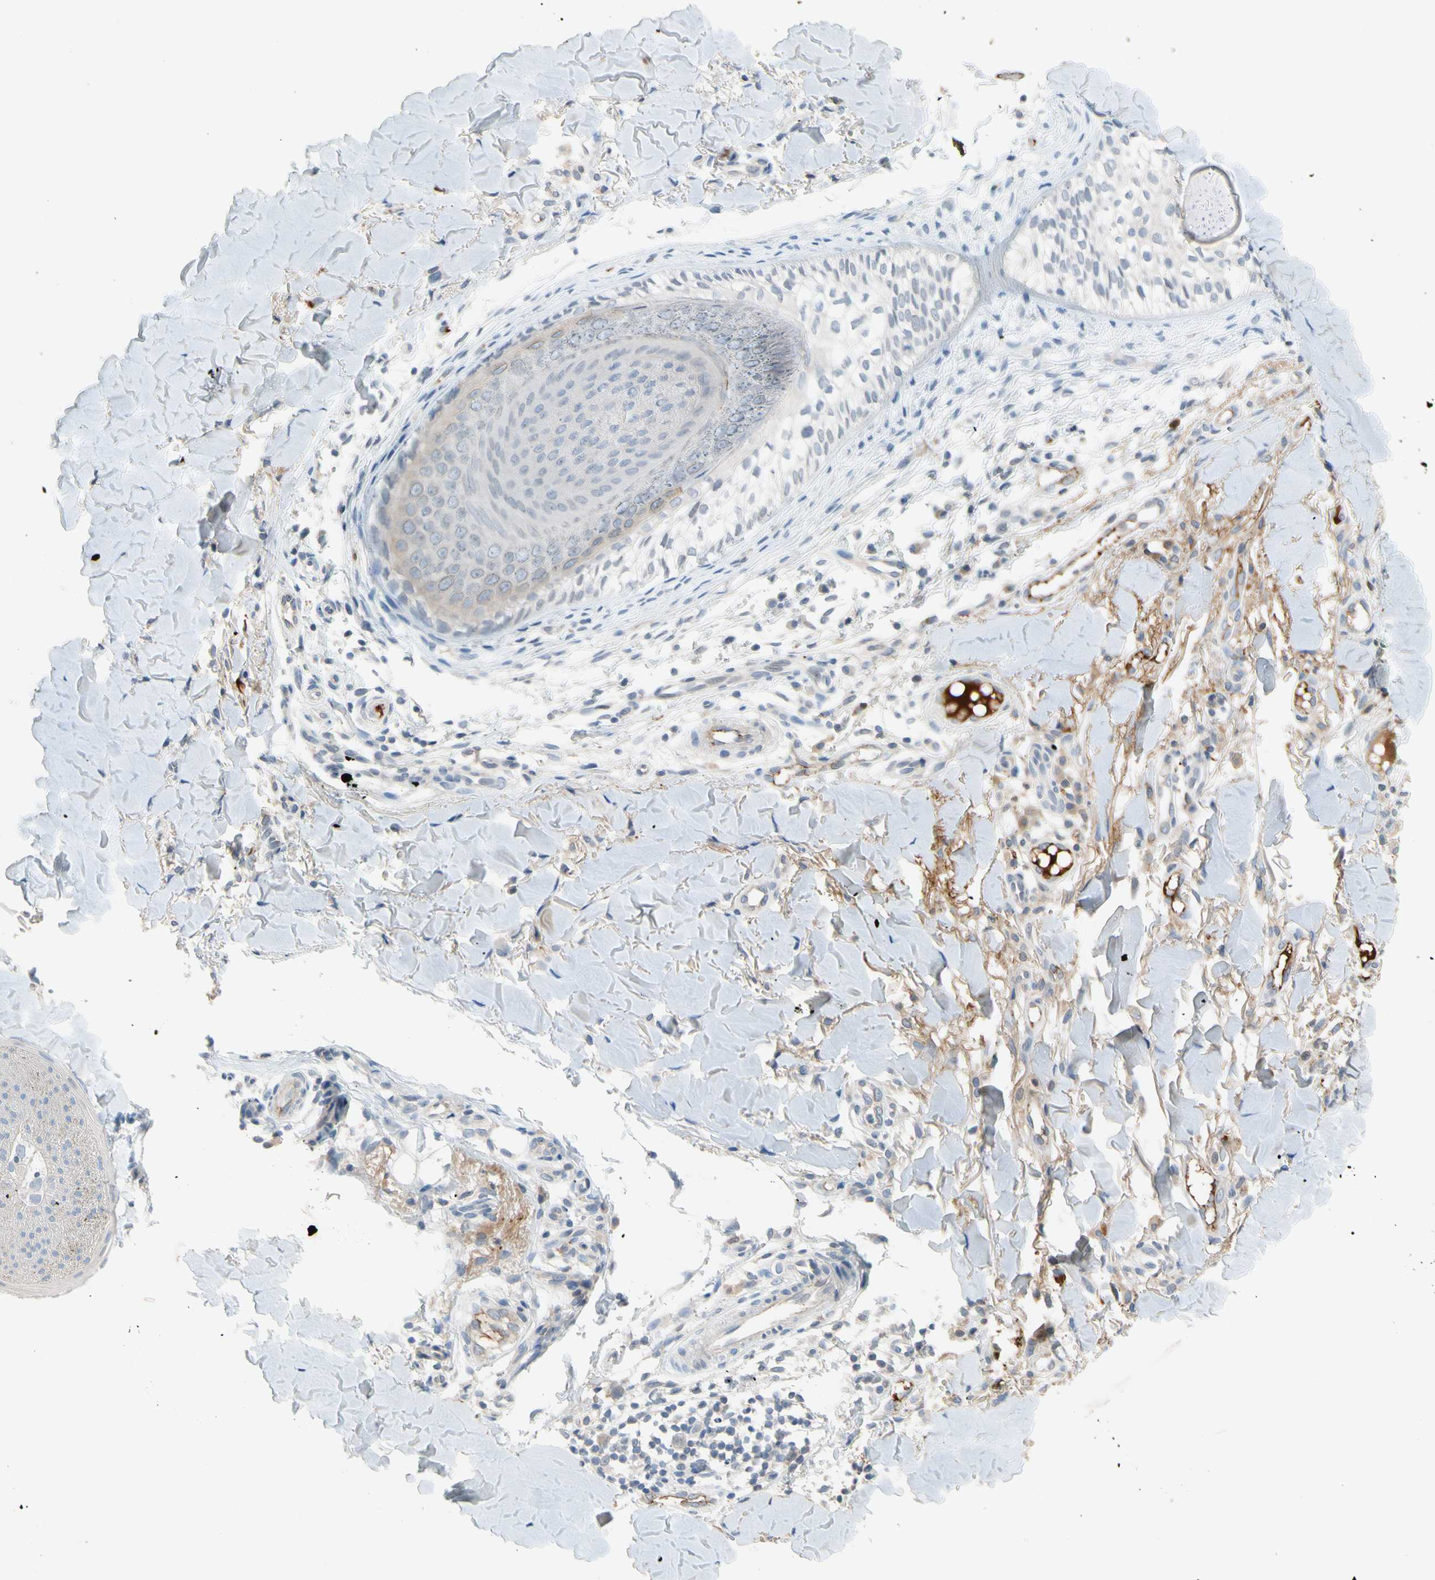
{"staining": {"intensity": "negative", "quantity": "none", "location": "none"}, "tissue": "skin cancer", "cell_type": "Tumor cells", "image_type": "cancer", "snomed": [{"axis": "morphology", "description": "Normal tissue, NOS"}, {"axis": "morphology", "description": "Basal cell carcinoma"}, {"axis": "topography", "description": "Skin"}], "caption": "An image of basal cell carcinoma (skin) stained for a protein displays no brown staining in tumor cells. (Stains: DAB (3,3'-diaminobenzidine) IHC with hematoxylin counter stain, Microscopy: brightfield microscopy at high magnification).", "gene": "CNDP1", "patient": {"sex": "male", "age": 52}}